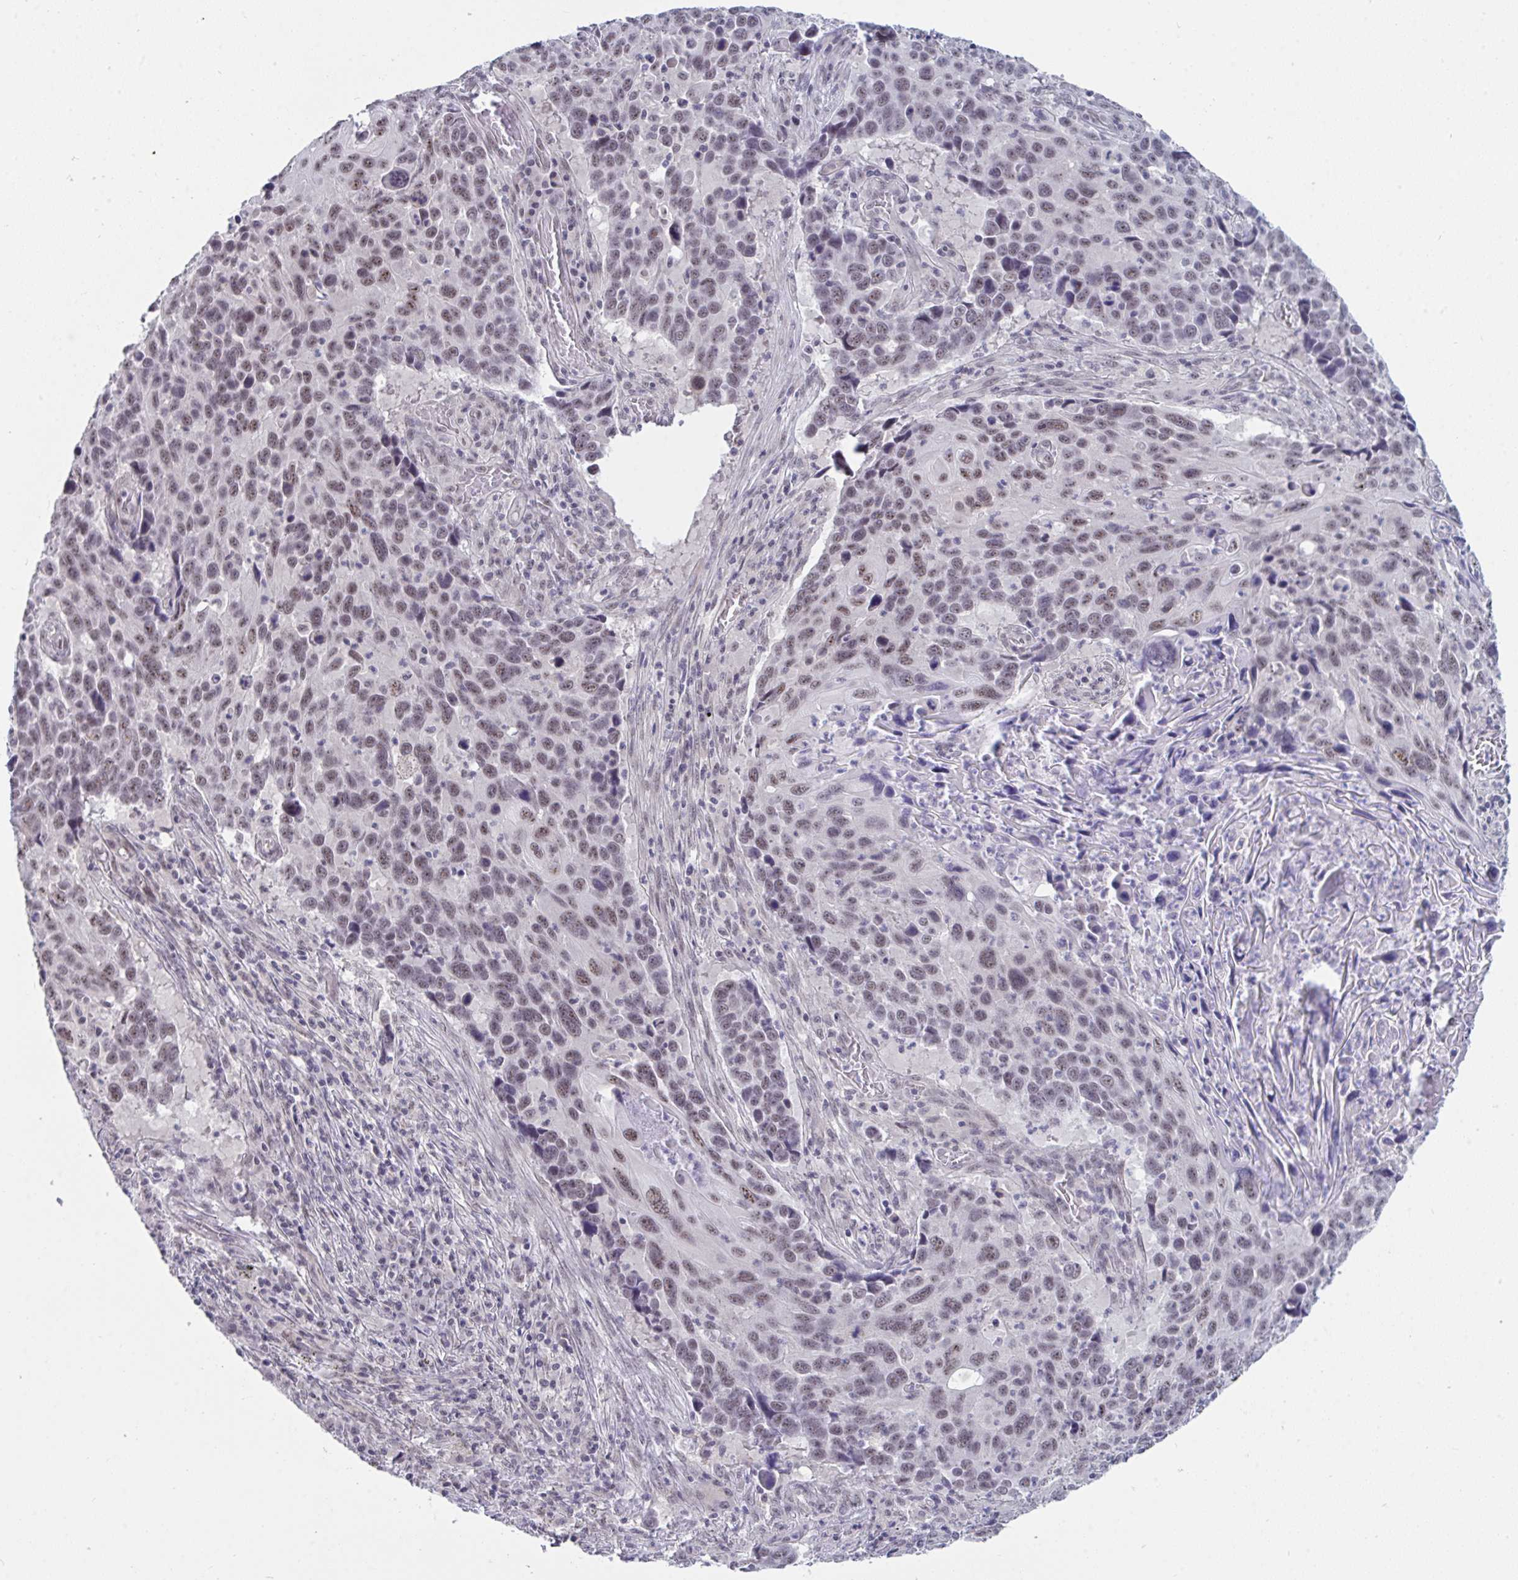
{"staining": {"intensity": "weak", "quantity": "25%-75%", "location": "nuclear"}, "tissue": "lung cancer", "cell_type": "Tumor cells", "image_type": "cancer", "snomed": [{"axis": "morphology", "description": "Squamous cell carcinoma, NOS"}, {"axis": "topography", "description": "Lung"}], "caption": "A photomicrograph showing weak nuclear staining in approximately 25%-75% of tumor cells in lung squamous cell carcinoma, as visualized by brown immunohistochemical staining.", "gene": "PRR14", "patient": {"sex": "male", "age": 68}}